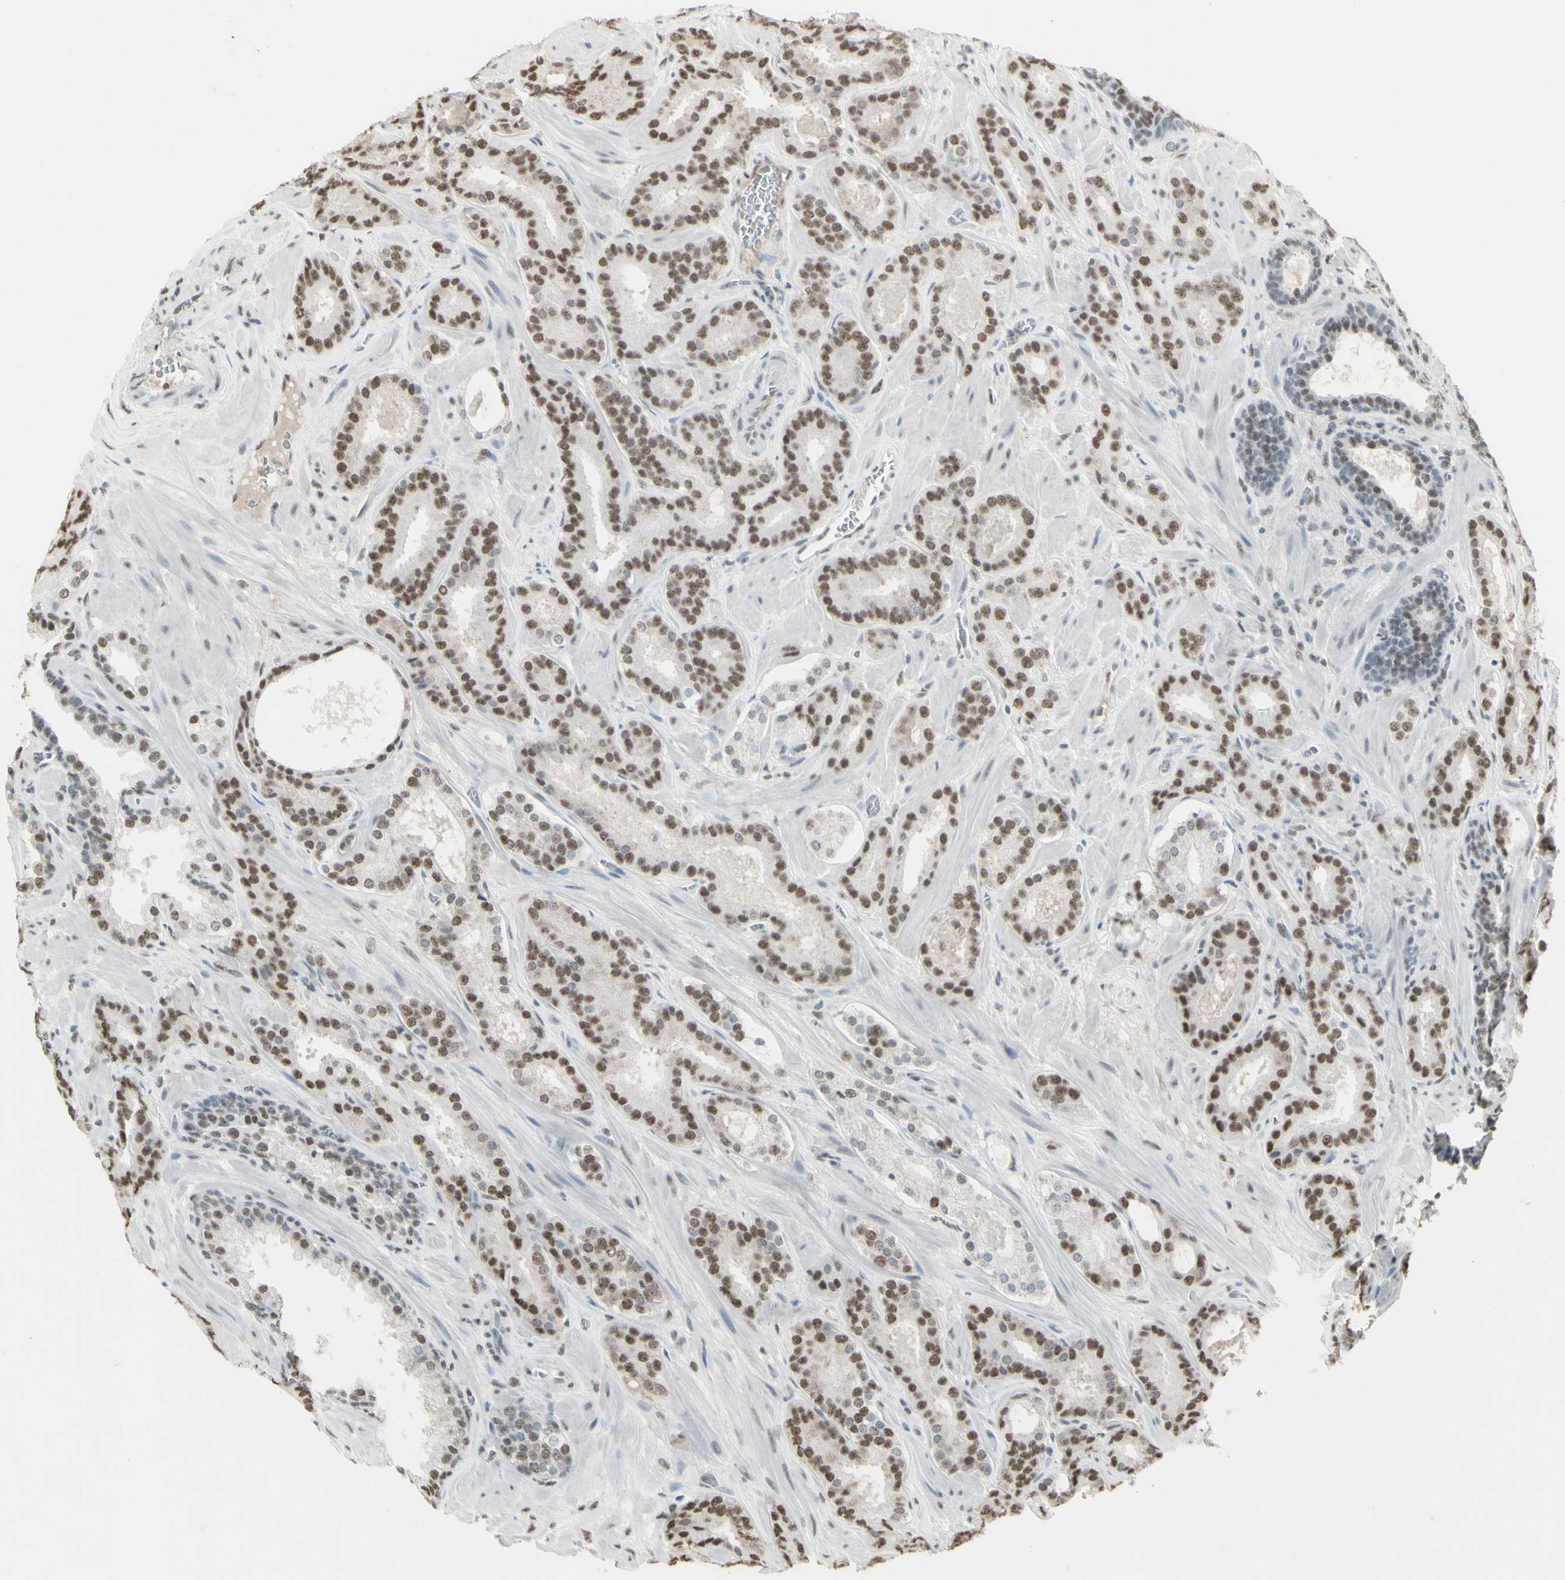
{"staining": {"intensity": "moderate", "quantity": ">75%", "location": "nuclear"}, "tissue": "prostate cancer", "cell_type": "Tumor cells", "image_type": "cancer", "snomed": [{"axis": "morphology", "description": "Adenocarcinoma, Low grade"}, {"axis": "topography", "description": "Prostate"}], "caption": "Prostate cancer stained with a brown dye exhibits moderate nuclear positive expression in about >75% of tumor cells.", "gene": "TRIM28", "patient": {"sex": "male", "age": 63}}